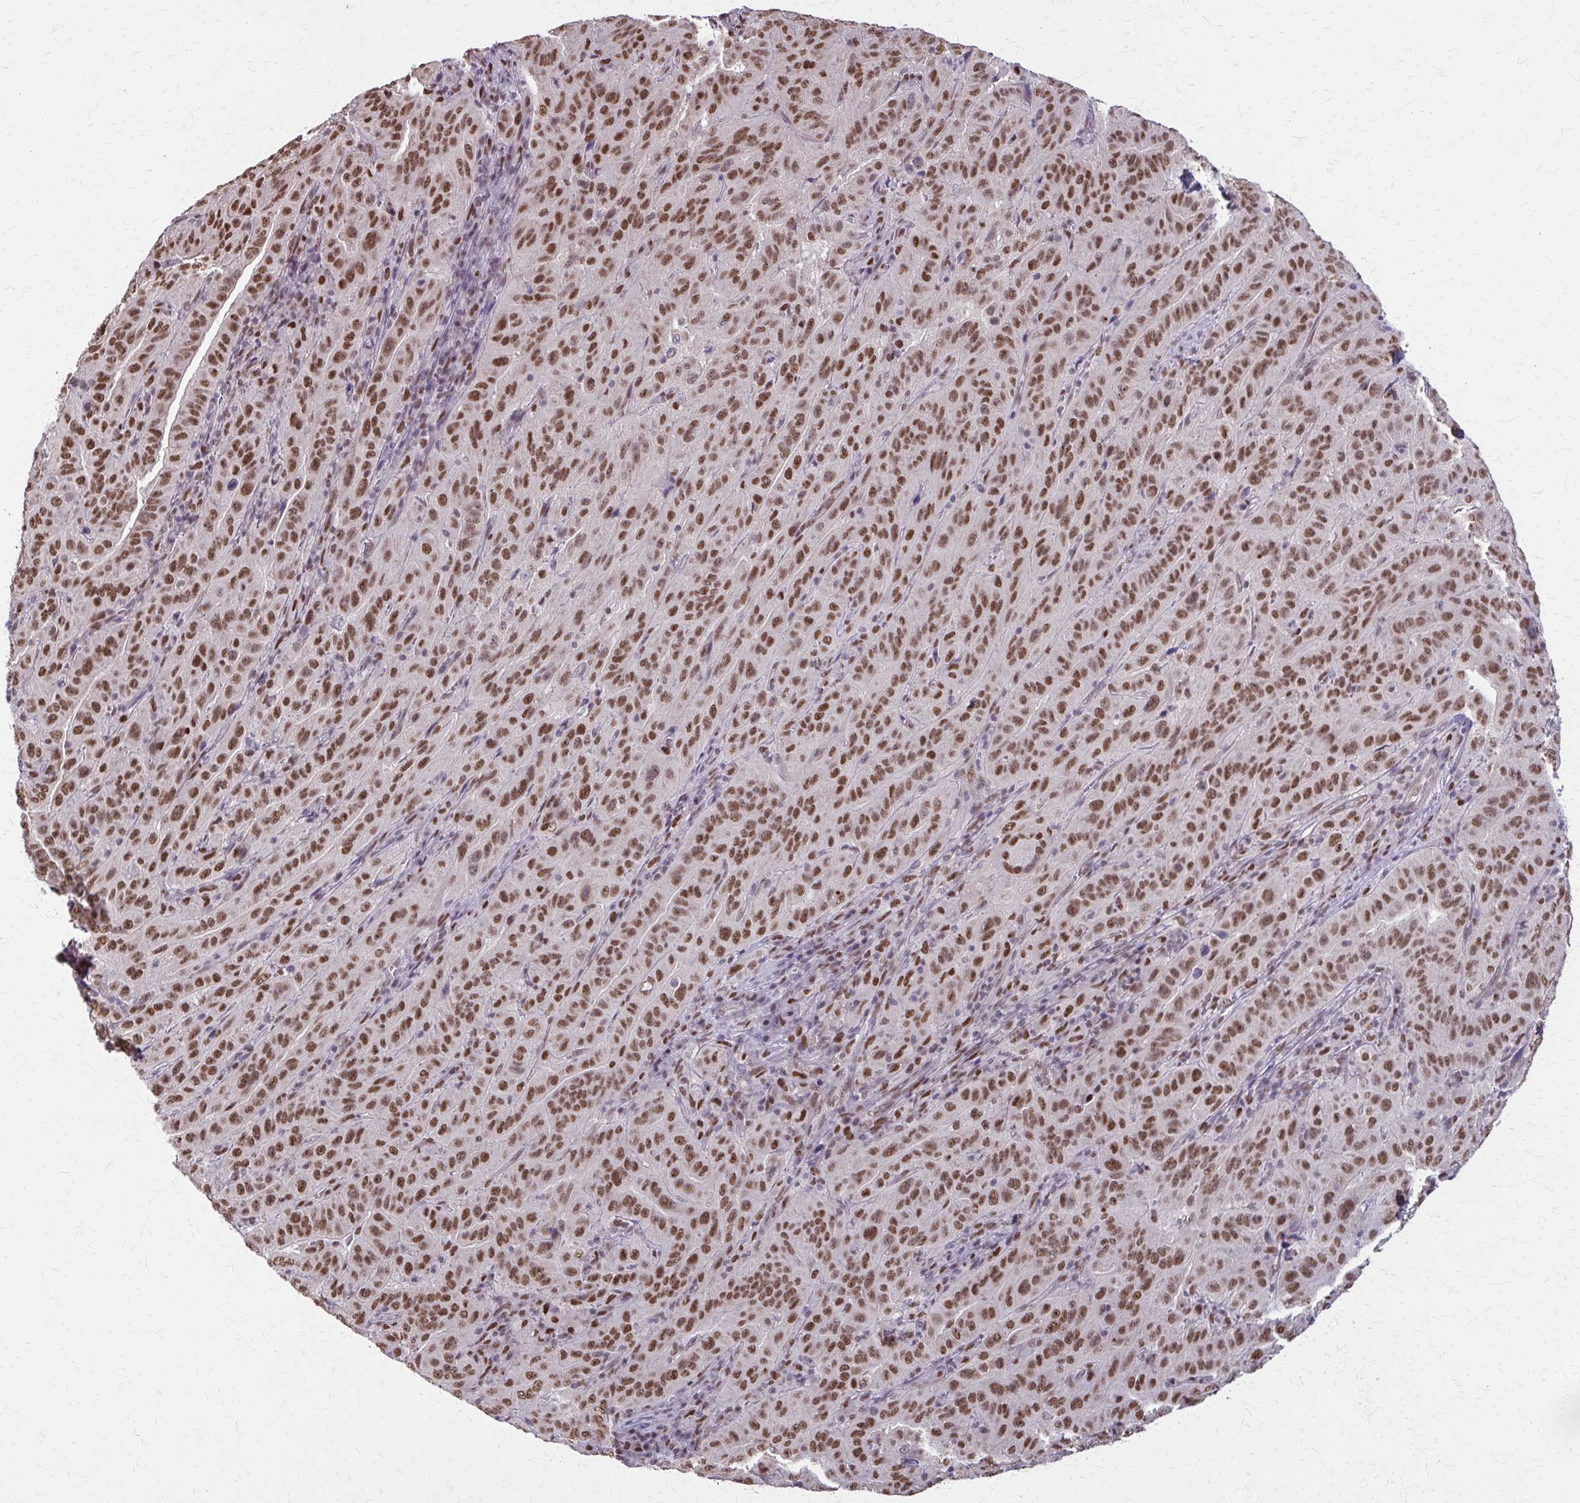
{"staining": {"intensity": "moderate", "quantity": ">75%", "location": "nuclear"}, "tissue": "pancreatic cancer", "cell_type": "Tumor cells", "image_type": "cancer", "snomed": [{"axis": "morphology", "description": "Adenocarcinoma, NOS"}, {"axis": "topography", "description": "Pancreas"}], "caption": "Protein staining by IHC exhibits moderate nuclear positivity in about >75% of tumor cells in pancreatic cancer. The staining was performed using DAB to visualize the protein expression in brown, while the nuclei were stained in blue with hematoxylin (Magnification: 20x).", "gene": "TTF1", "patient": {"sex": "male", "age": 63}}